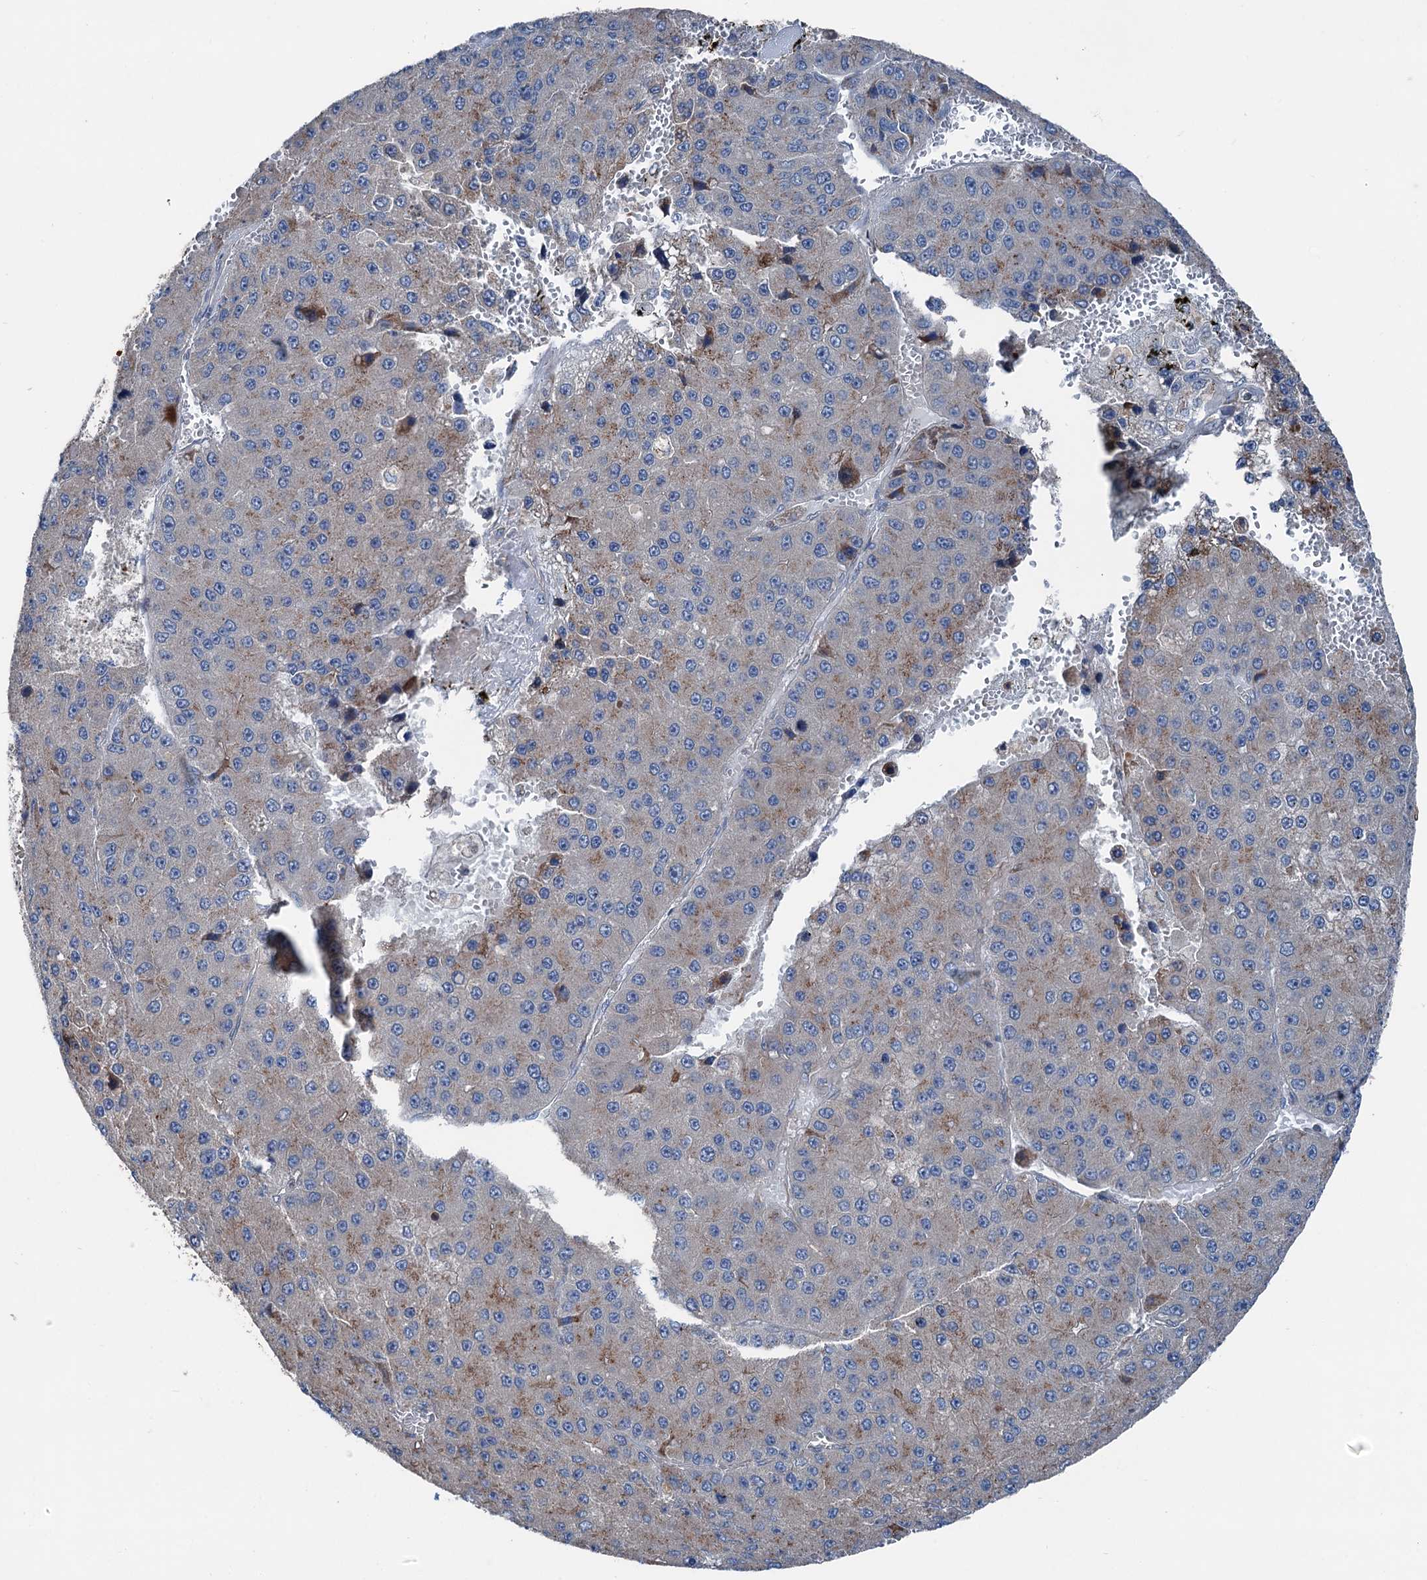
{"staining": {"intensity": "weak", "quantity": "<25%", "location": "cytoplasmic/membranous"}, "tissue": "liver cancer", "cell_type": "Tumor cells", "image_type": "cancer", "snomed": [{"axis": "morphology", "description": "Carcinoma, Hepatocellular, NOS"}, {"axis": "topography", "description": "Liver"}], "caption": "Tumor cells show no significant protein staining in hepatocellular carcinoma (liver).", "gene": "RUFY1", "patient": {"sex": "female", "age": 73}}